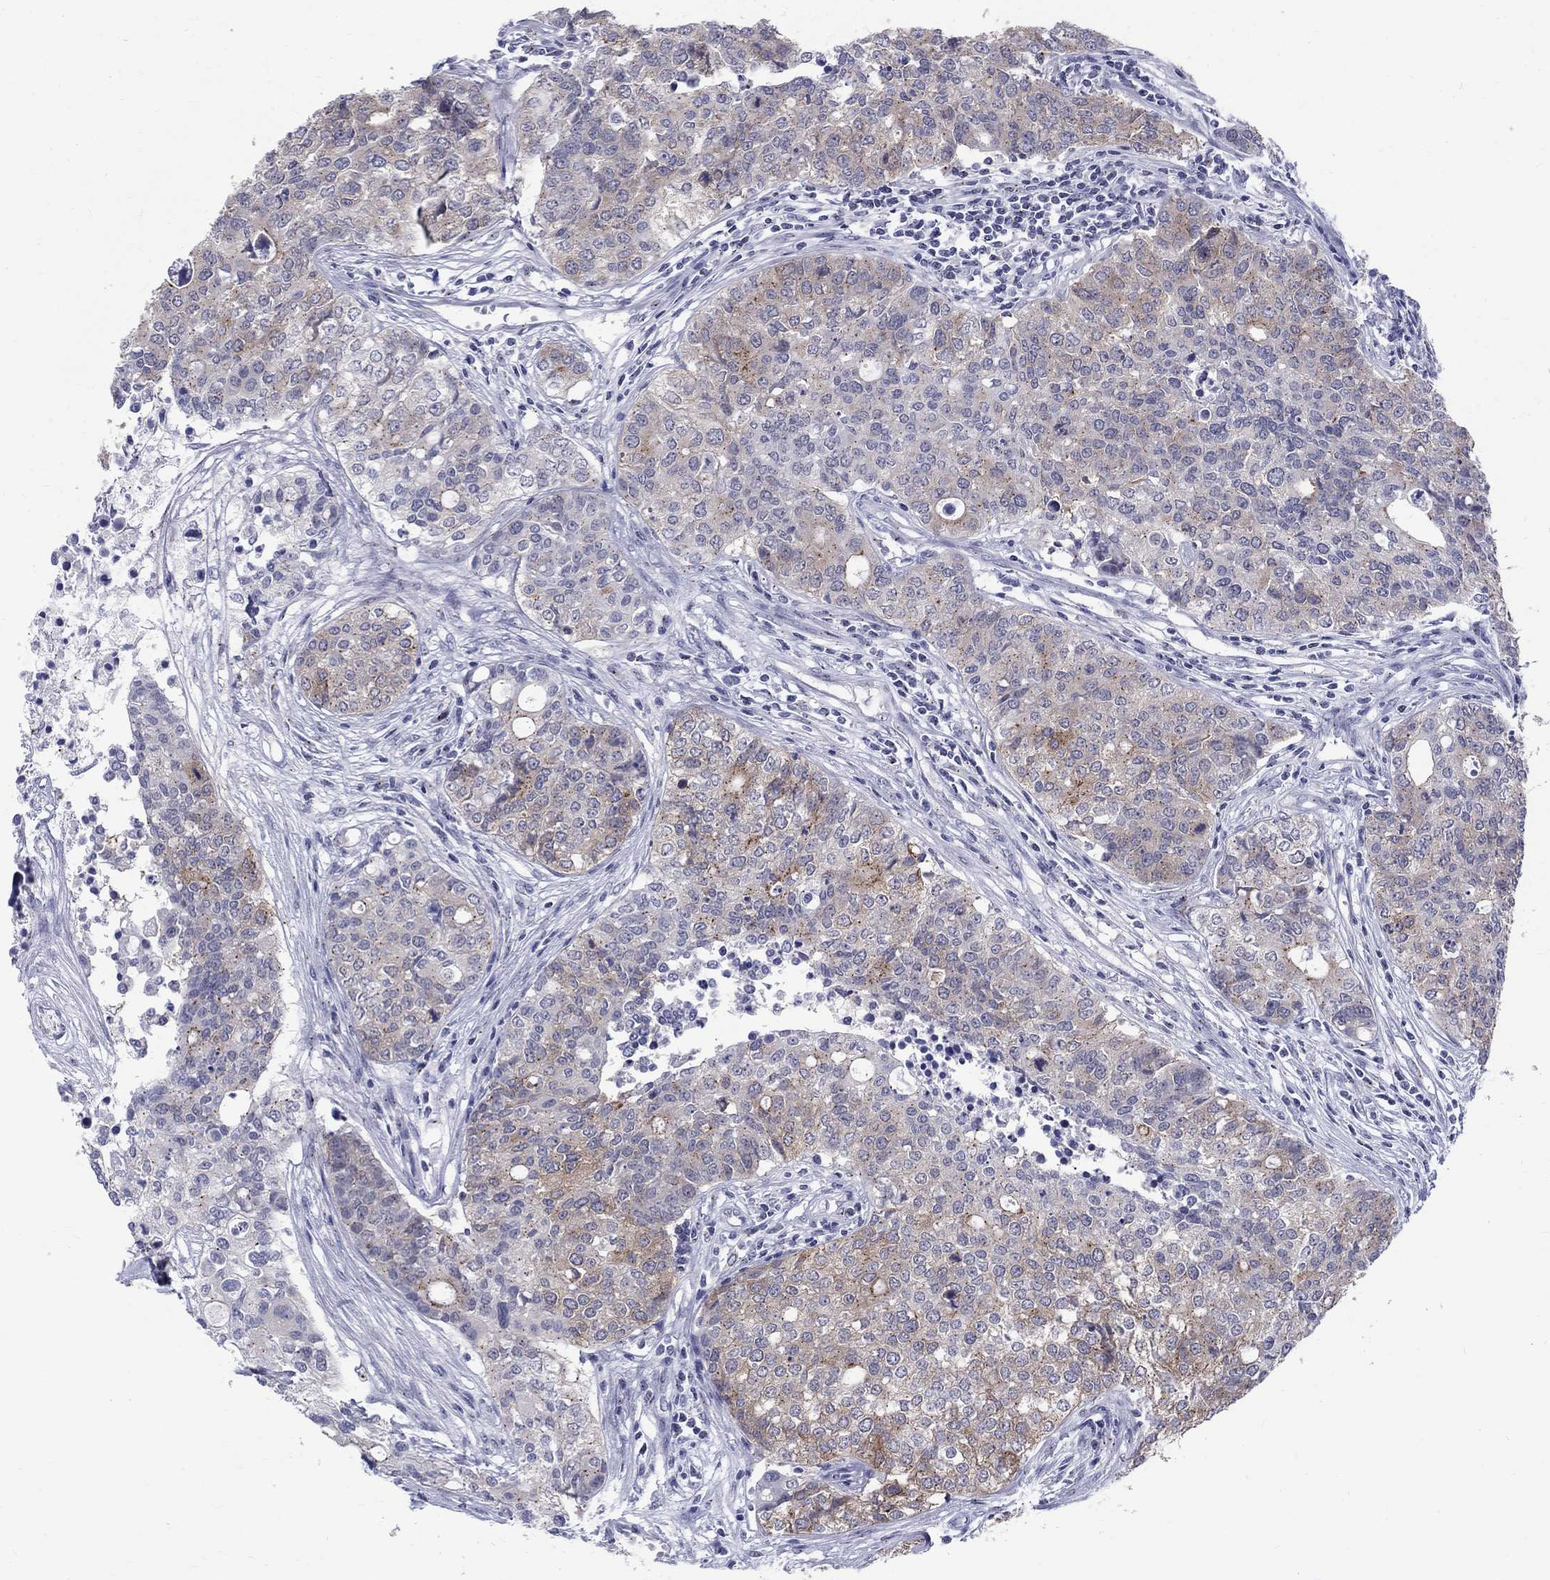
{"staining": {"intensity": "moderate", "quantity": "<25%", "location": "cytoplasmic/membranous"}, "tissue": "carcinoid", "cell_type": "Tumor cells", "image_type": "cancer", "snomed": [{"axis": "morphology", "description": "Carcinoid, malignant, NOS"}, {"axis": "topography", "description": "Colon"}], "caption": "Immunohistochemistry (IHC) (DAB (3,3'-diaminobenzidine)) staining of malignant carcinoid reveals moderate cytoplasmic/membranous protein staining in approximately <25% of tumor cells. (IHC, brightfield microscopy, high magnification).", "gene": "CEP43", "patient": {"sex": "male", "age": 81}}